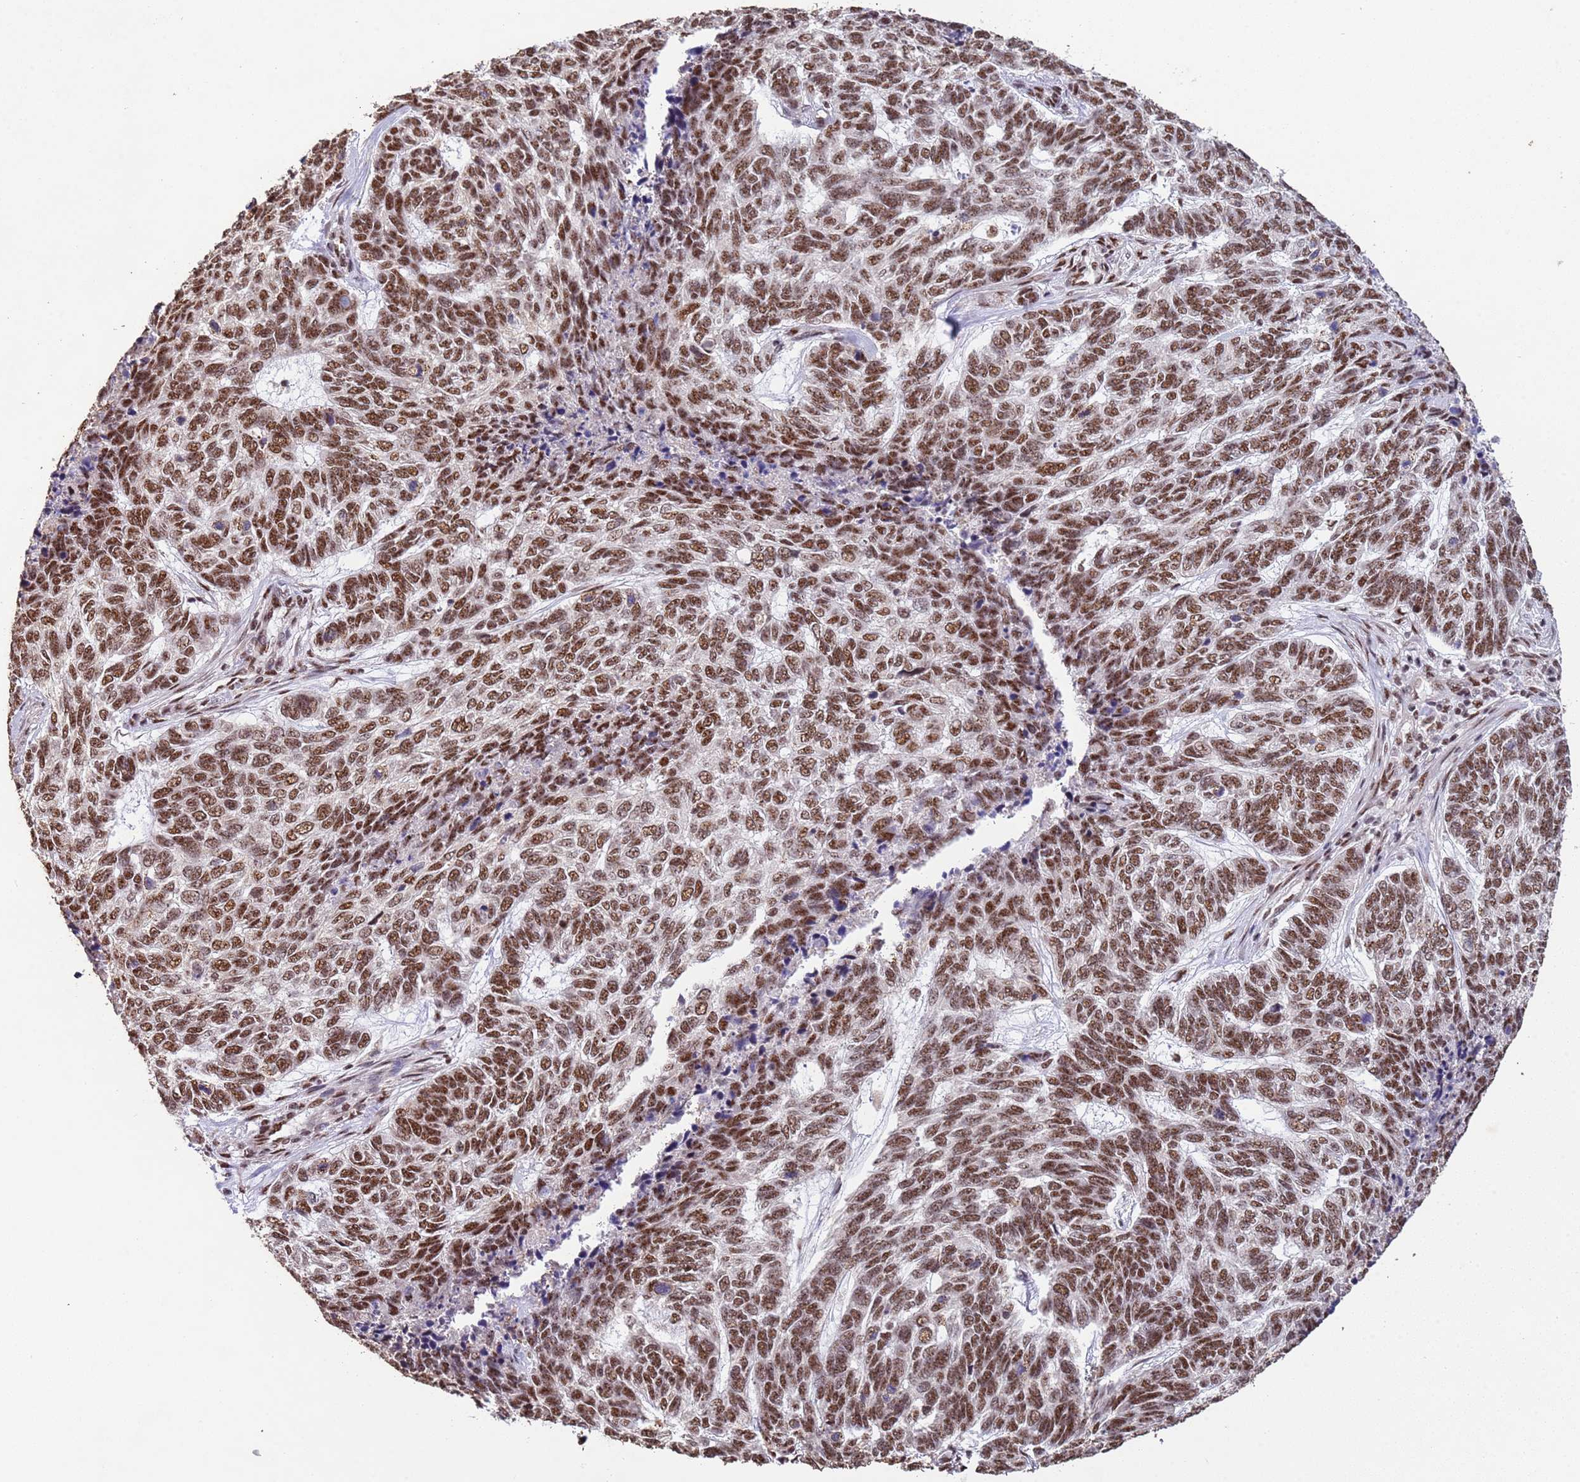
{"staining": {"intensity": "moderate", "quantity": ">75%", "location": "nuclear"}, "tissue": "skin cancer", "cell_type": "Tumor cells", "image_type": "cancer", "snomed": [{"axis": "morphology", "description": "Basal cell carcinoma"}, {"axis": "topography", "description": "Skin"}], "caption": "Immunohistochemical staining of human skin cancer demonstrates medium levels of moderate nuclear staining in approximately >75% of tumor cells.", "gene": "ESF1", "patient": {"sex": "female", "age": 65}}